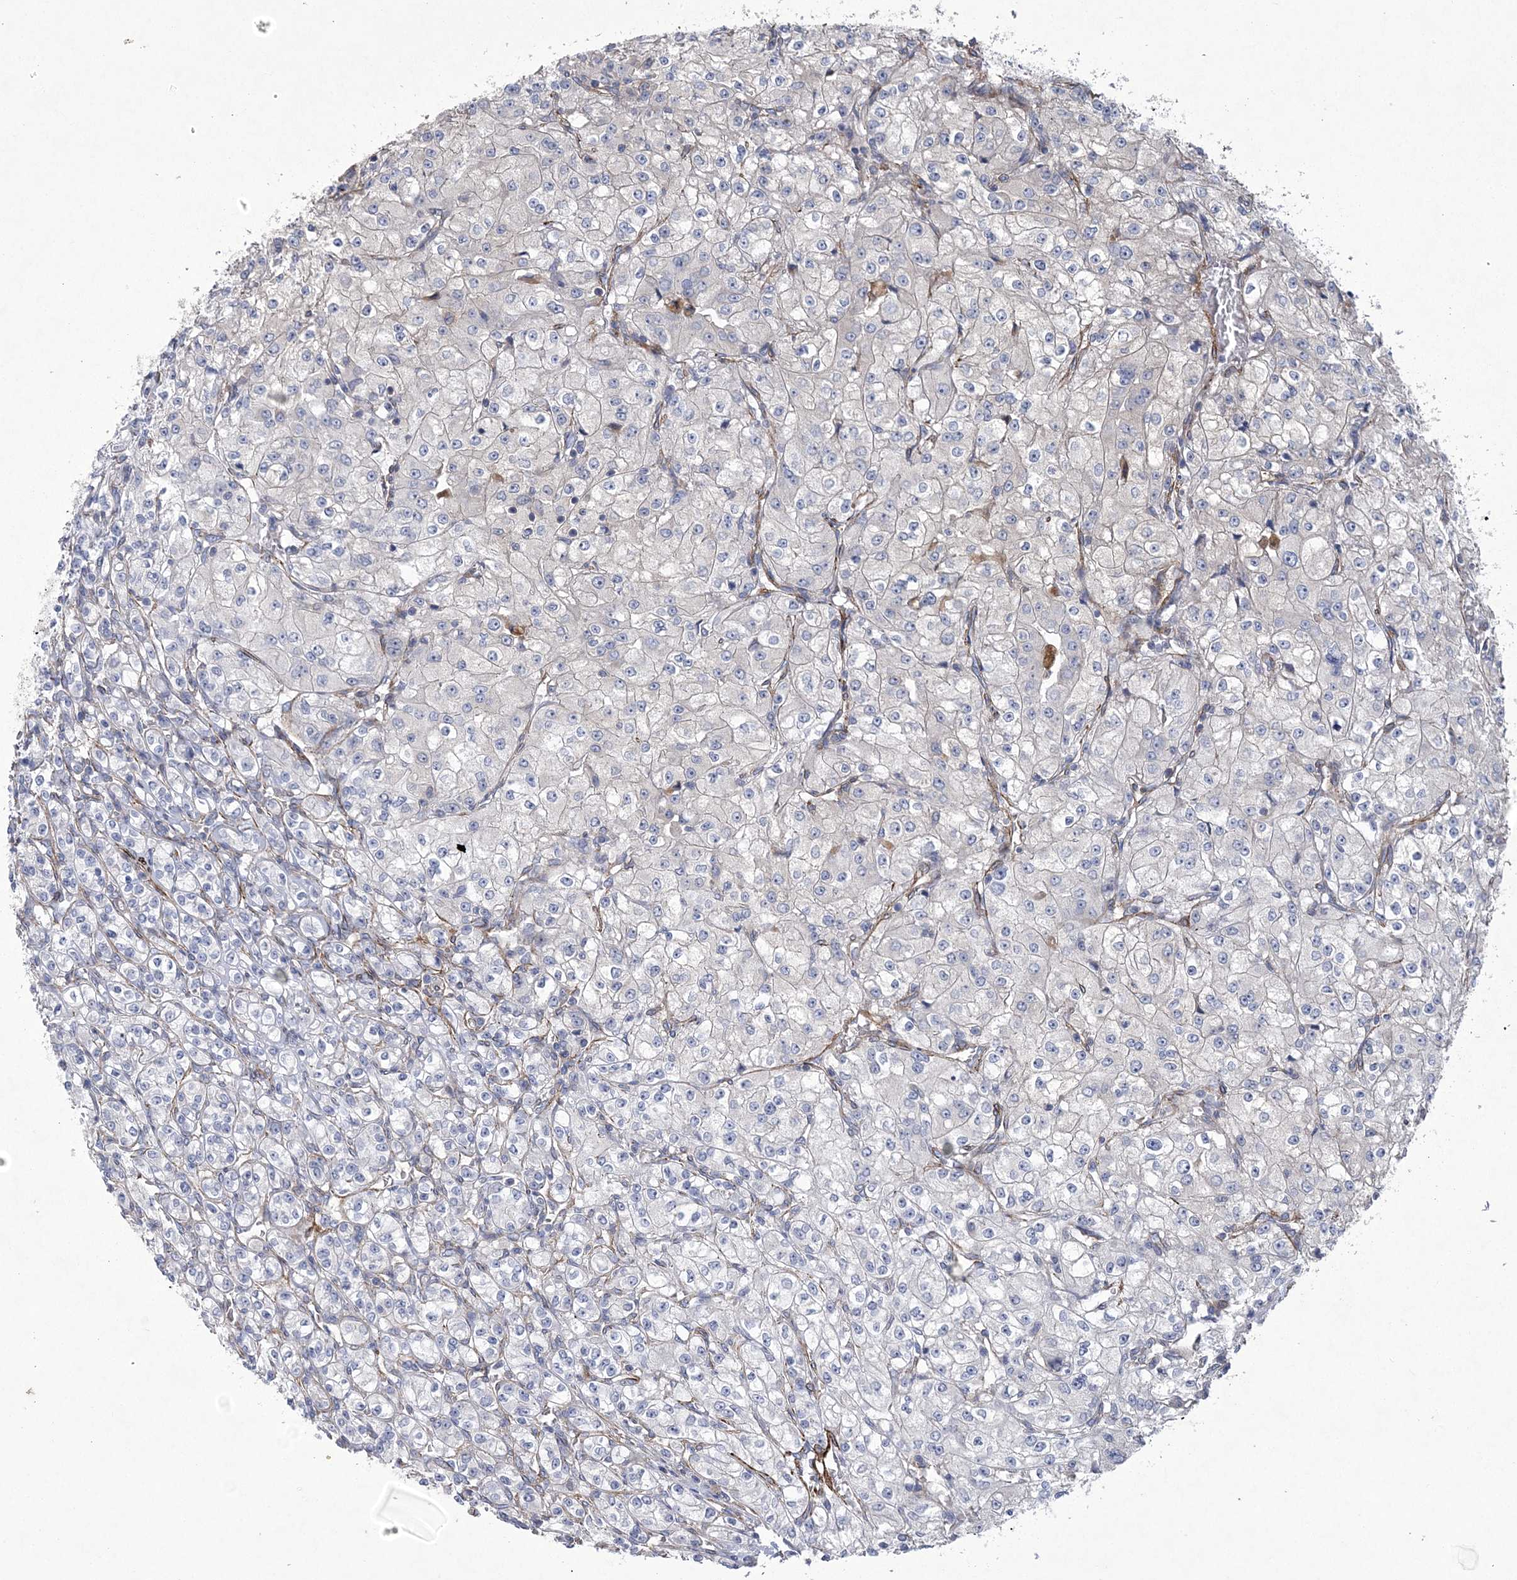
{"staining": {"intensity": "negative", "quantity": "none", "location": "none"}, "tissue": "renal cancer", "cell_type": "Tumor cells", "image_type": "cancer", "snomed": [{"axis": "morphology", "description": "Adenocarcinoma, NOS"}, {"axis": "topography", "description": "Kidney"}], "caption": "Histopathology image shows no significant protein positivity in tumor cells of adenocarcinoma (renal). (DAB (3,3'-diaminobenzidine) IHC visualized using brightfield microscopy, high magnification).", "gene": "ARSJ", "patient": {"sex": "male", "age": 77}}